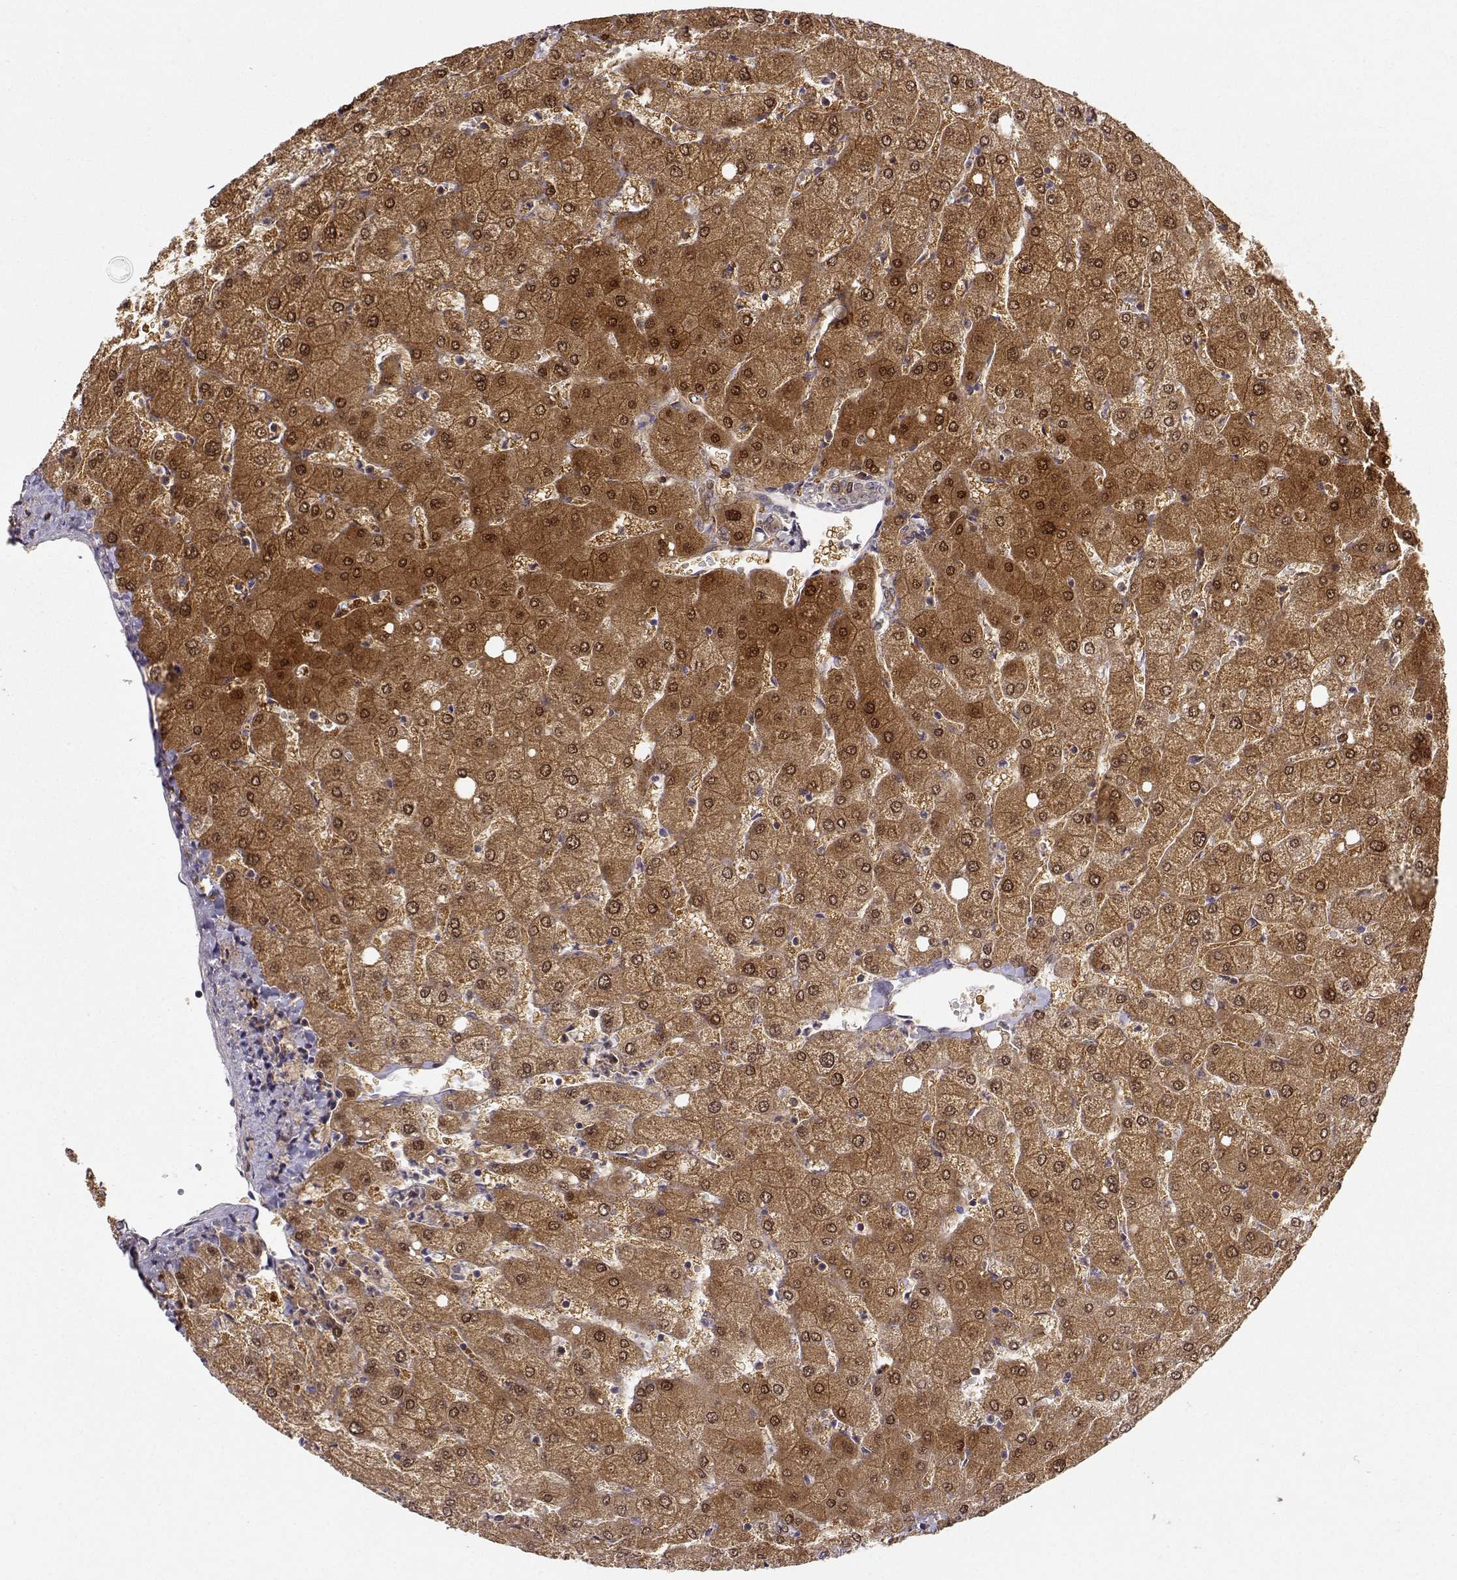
{"staining": {"intensity": "negative", "quantity": "none", "location": "none"}, "tissue": "liver", "cell_type": "Cholangiocytes", "image_type": "normal", "snomed": [{"axis": "morphology", "description": "Normal tissue, NOS"}, {"axis": "topography", "description": "Liver"}], "caption": "Micrograph shows no significant protein staining in cholangiocytes of normal liver. (DAB IHC, high magnification).", "gene": "ERGIC2", "patient": {"sex": "female", "age": 54}}